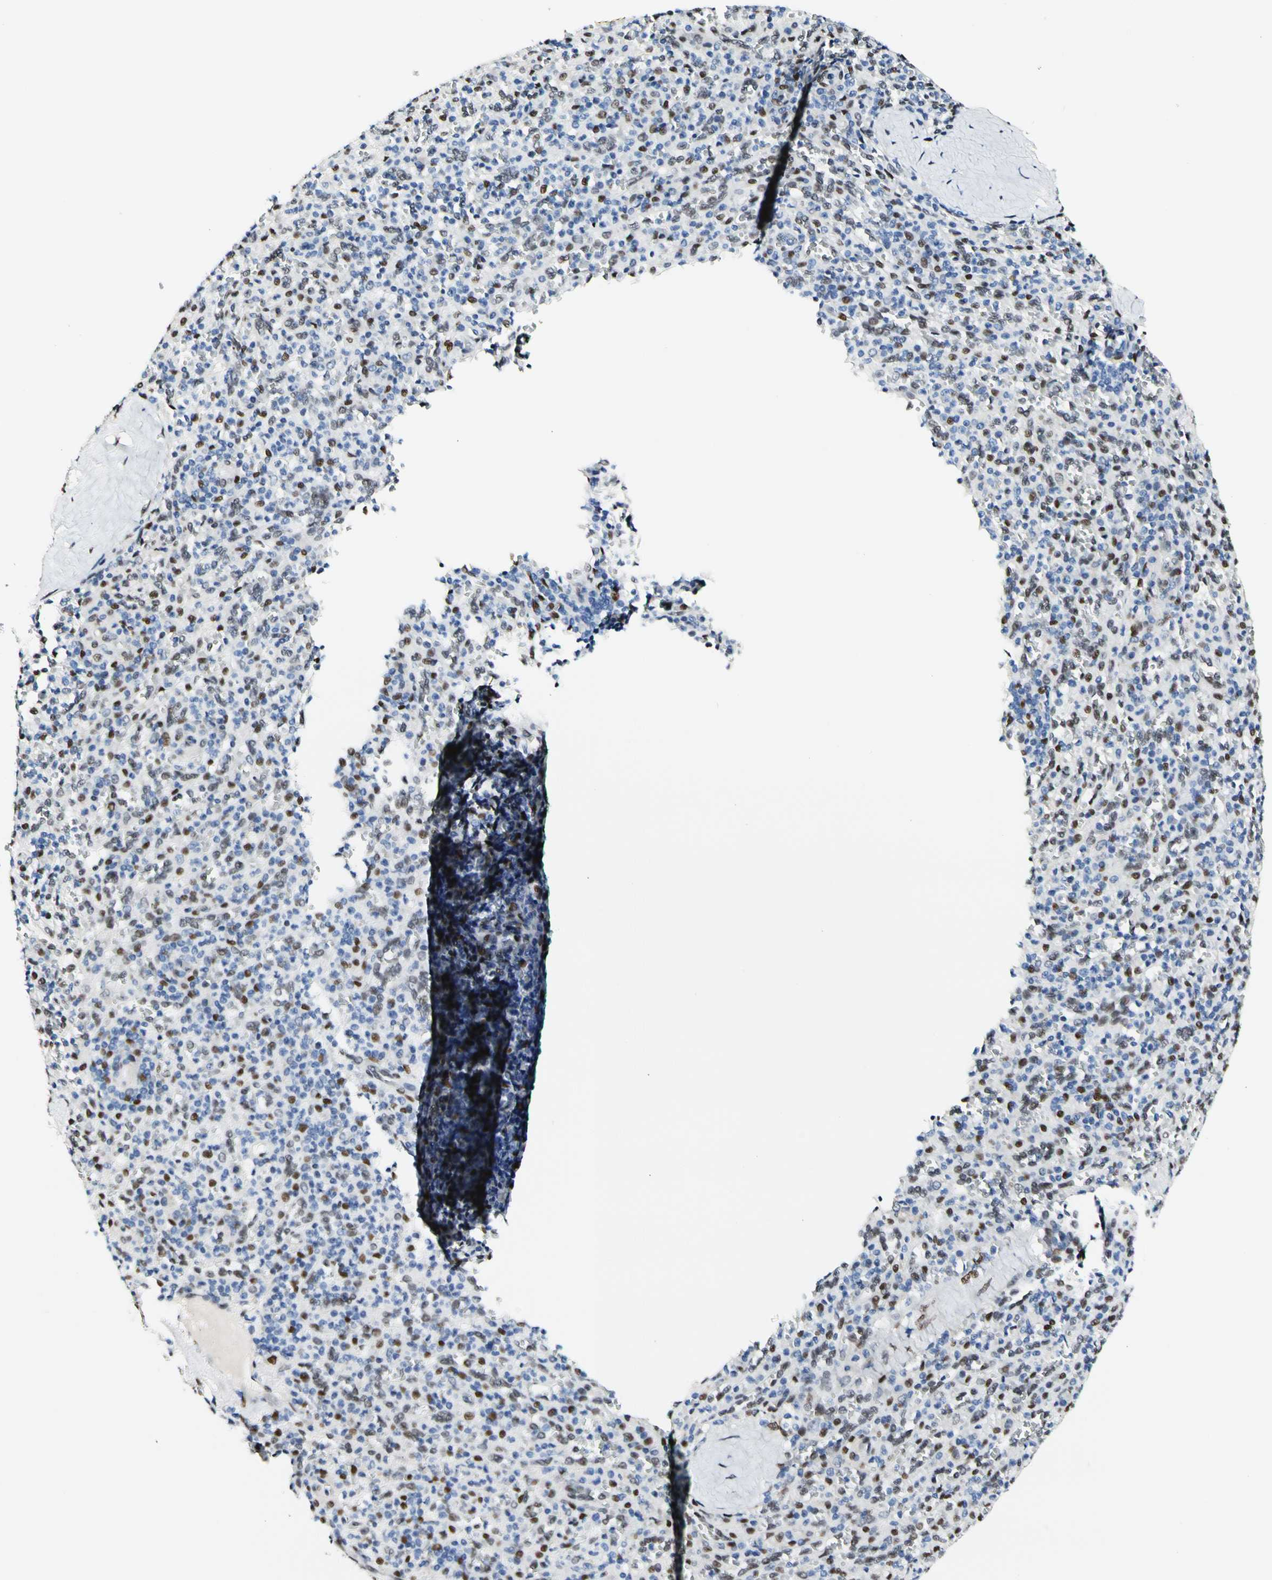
{"staining": {"intensity": "moderate", "quantity": "<25%", "location": "nuclear"}, "tissue": "spleen", "cell_type": "Cells in red pulp", "image_type": "normal", "snomed": [{"axis": "morphology", "description": "Normal tissue, NOS"}, {"axis": "topography", "description": "Spleen"}], "caption": "A brown stain labels moderate nuclear staining of a protein in cells in red pulp of benign spleen. The staining was performed using DAB (3,3'-diaminobenzidine), with brown indicating positive protein expression. Nuclei are stained blue with hematoxylin.", "gene": "NFIA", "patient": {"sex": "male", "age": 36}}